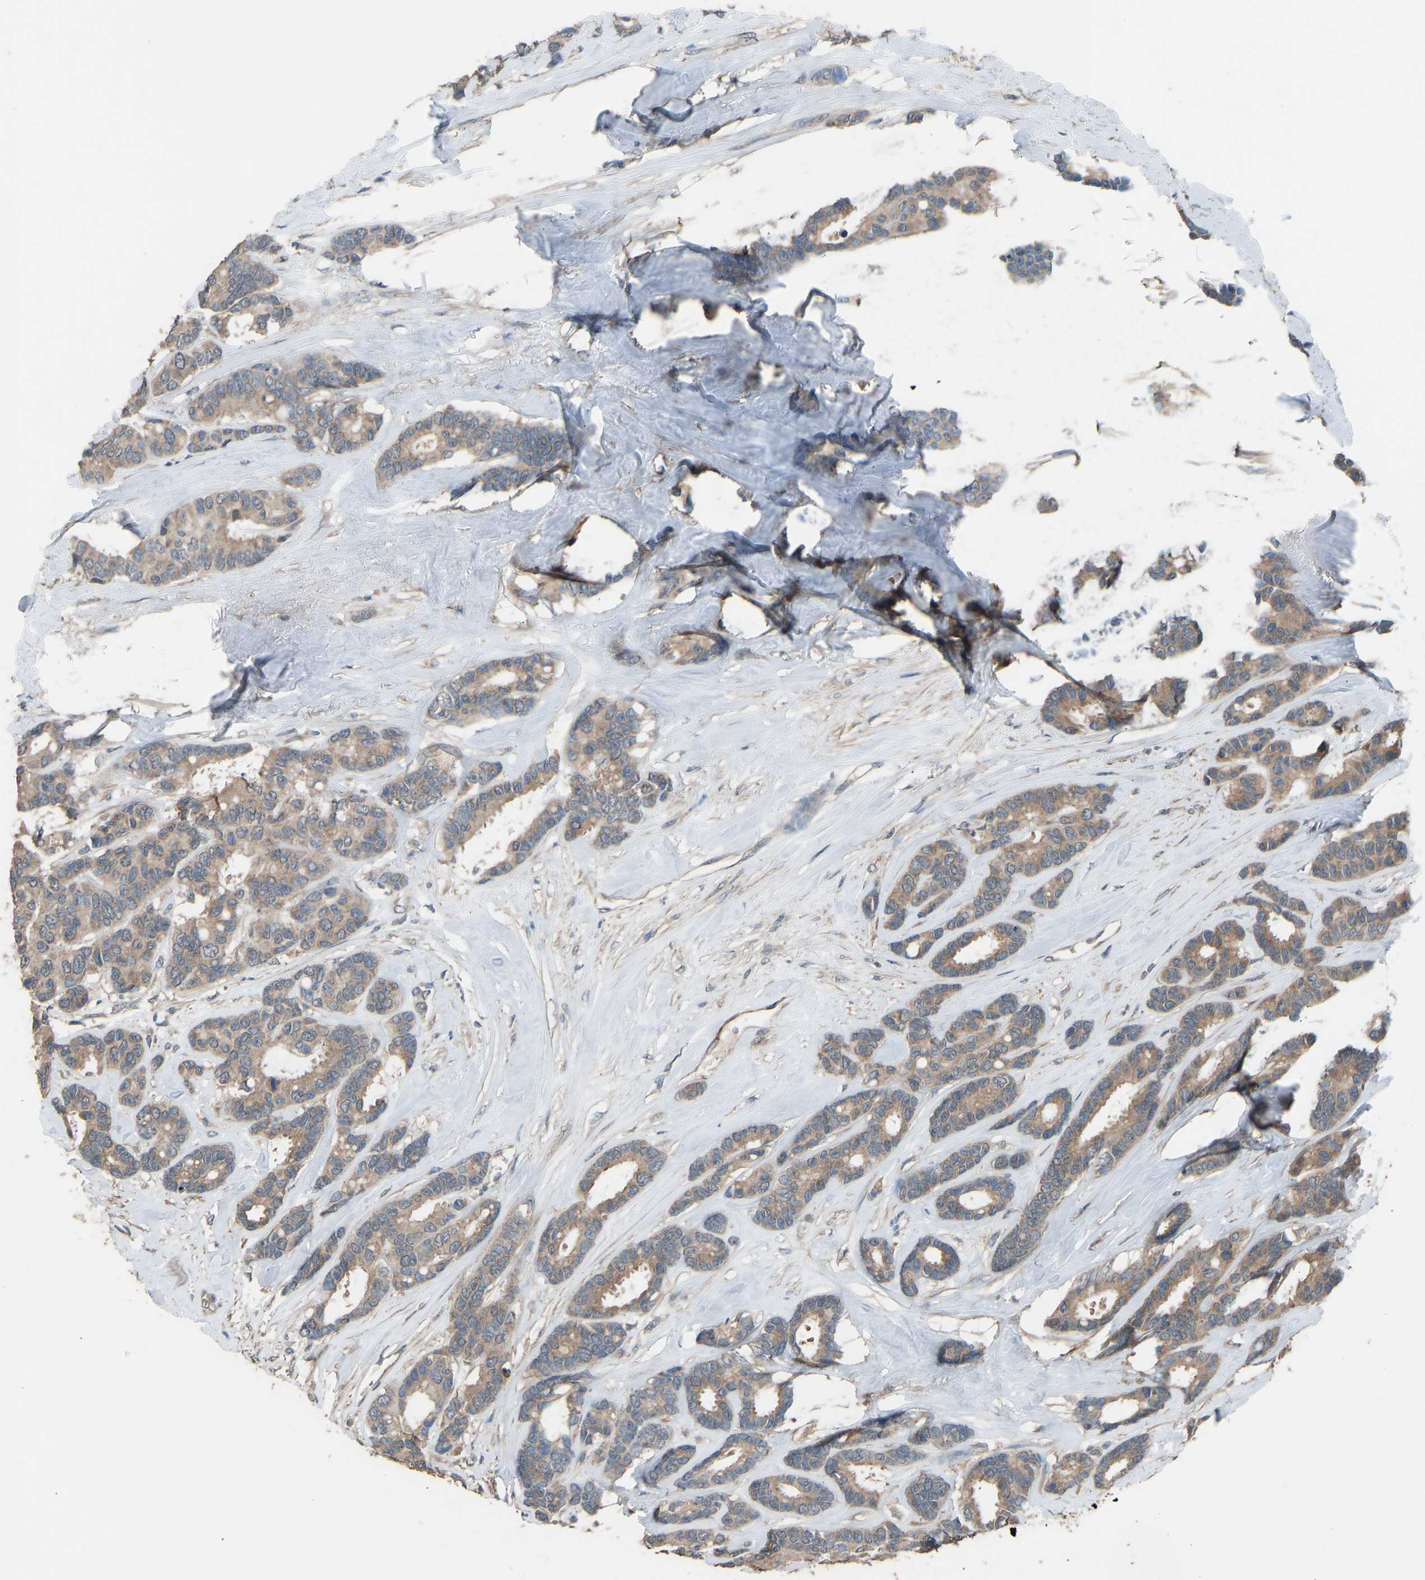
{"staining": {"intensity": "weak", "quantity": ">75%", "location": "cytoplasmic/membranous"}, "tissue": "breast cancer", "cell_type": "Tumor cells", "image_type": "cancer", "snomed": [{"axis": "morphology", "description": "Duct carcinoma"}, {"axis": "topography", "description": "Breast"}], "caption": "Immunohistochemistry (IHC) of breast cancer (intraductal carcinoma) reveals low levels of weak cytoplasmic/membranous expression in about >75% of tumor cells.", "gene": "SLC43A1", "patient": {"sex": "female", "age": 87}}